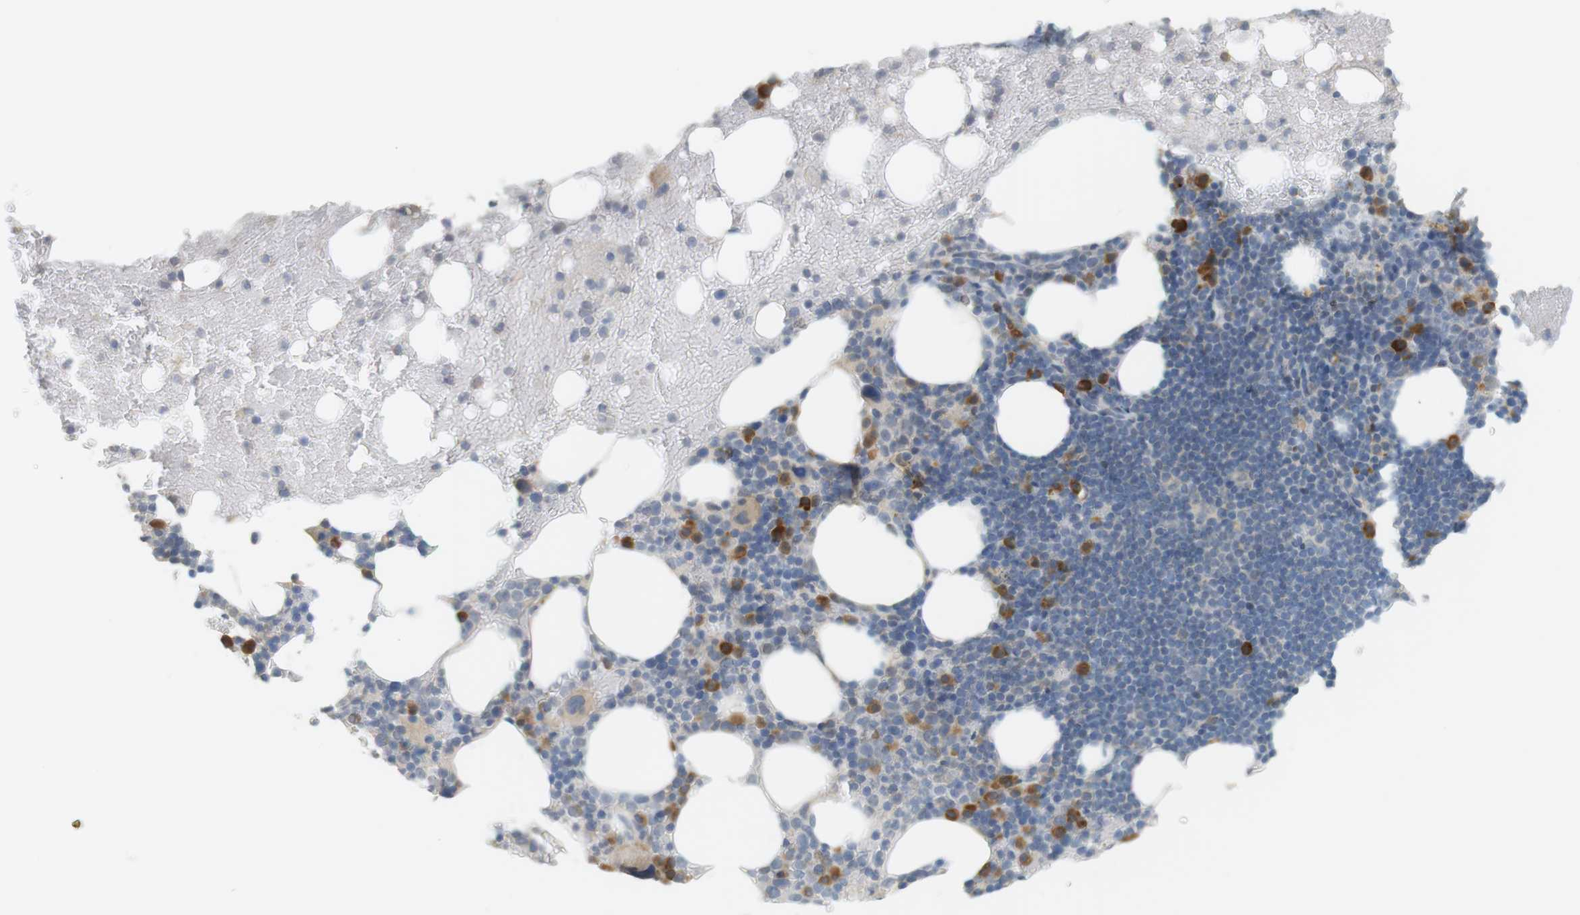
{"staining": {"intensity": "strong", "quantity": "<25%", "location": "cytoplasmic/membranous"}, "tissue": "bone marrow", "cell_type": "Hematopoietic cells", "image_type": "normal", "snomed": [{"axis": "morphology", "description": "Normal tissue, NOS"}, {"axis": "topography", "description": "Bone marrow"}], "caption": "Protein analysis of unremarkable bone marrow displays strong cytoplasmic/membranous positivity in approximately <25% of hematopoietic cells. (DAB IHC with brightfield microscopy, high magnification).", "gene": "CREB3L2", "patient": {"sex": "female", "age": 66}}